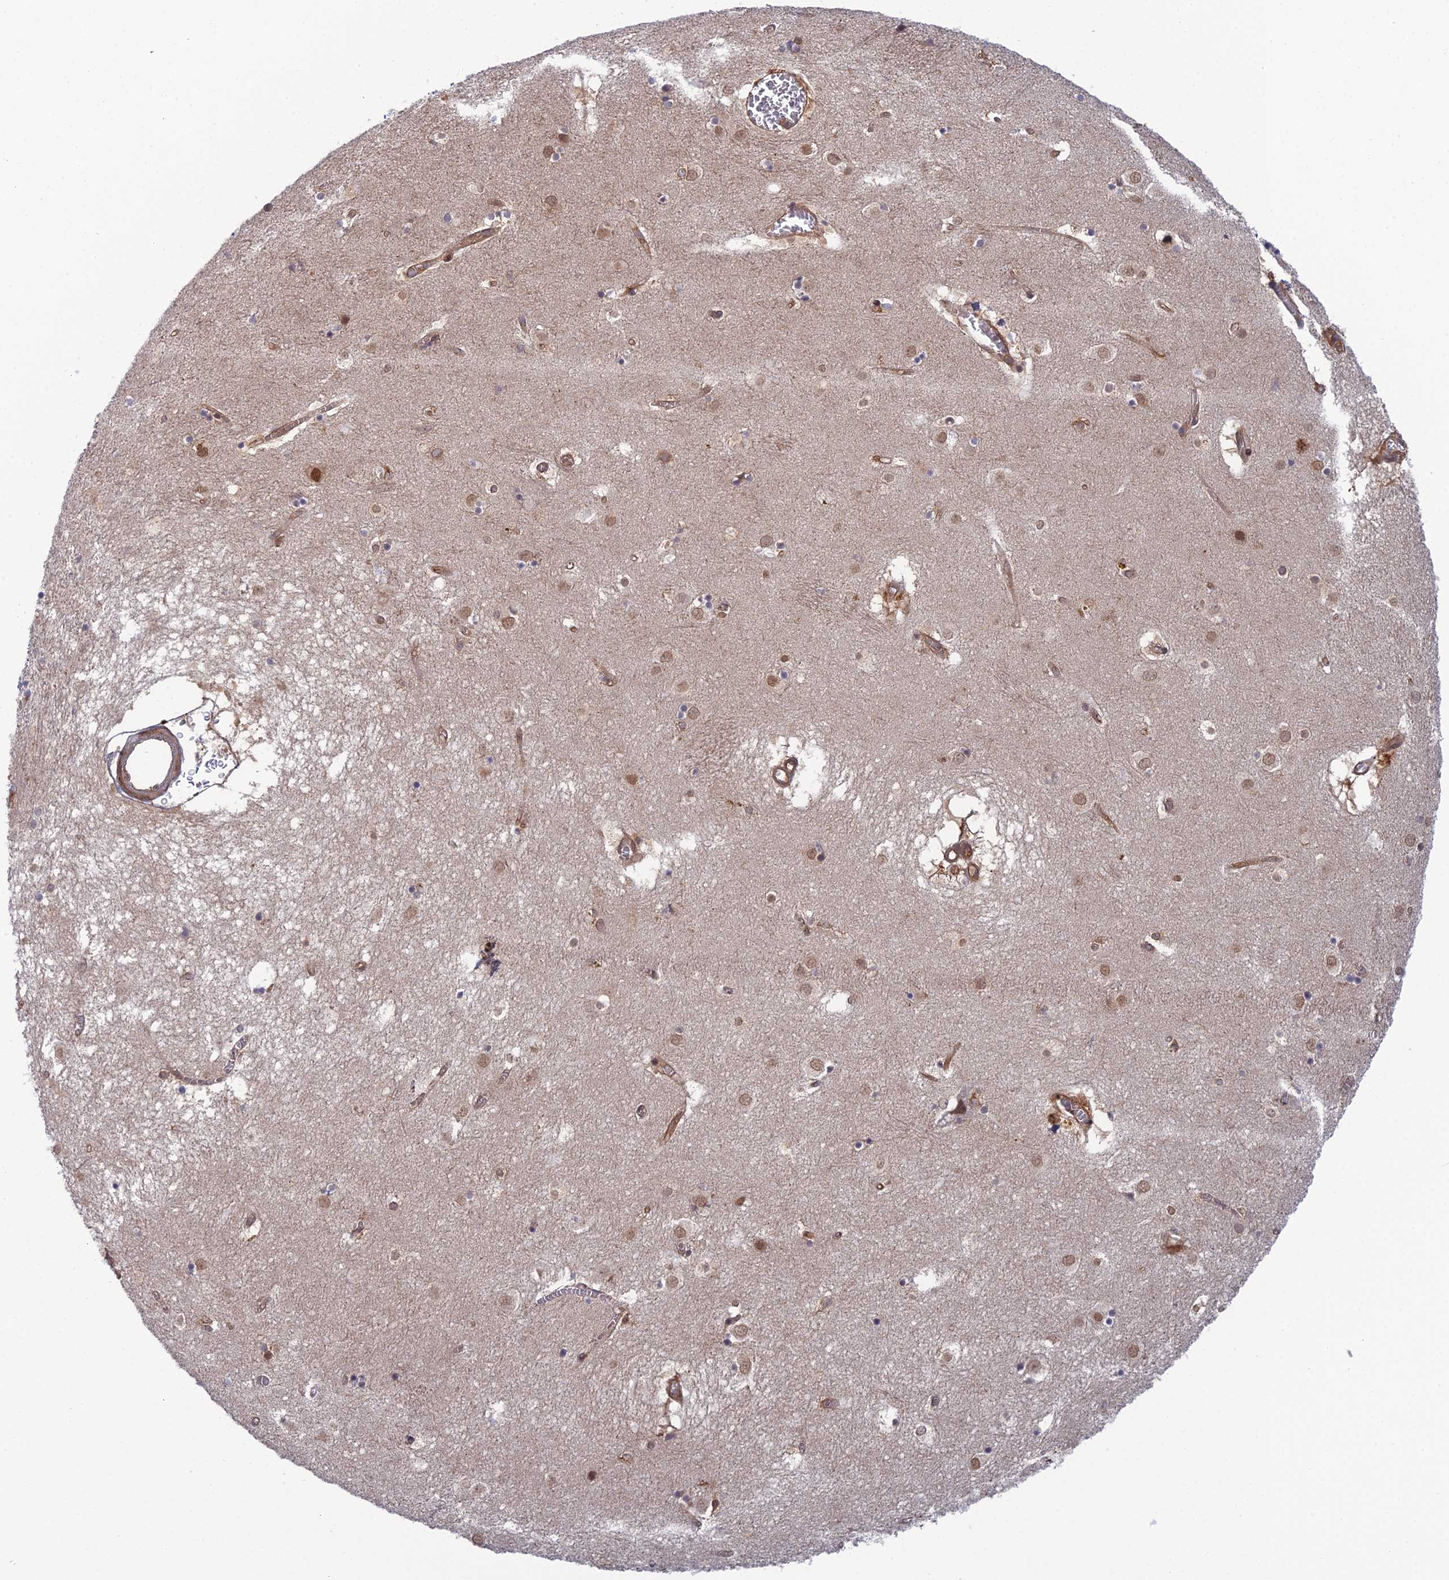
{"staining": {"intensity": "moderate", "quantity": "<25%", "location": "cytoplasmic/membranous,nuclear"}, "tissue": "caudate", "cell_type": "Glial cells", "image_type": "normal", "snomed": [{"axis": "morphology", "description": "Normal tissue, NOS"}, {"axis": "topography", "description": "Lateral ventricle wall"}], "caption": "Protein staining displays moderate cytoplasmic/membranous,nuclear positivity in approximately <25% of glial cells in benign caudate.", "gene": "ABHD1", "patient": {"sex": "male", "age": 70}}